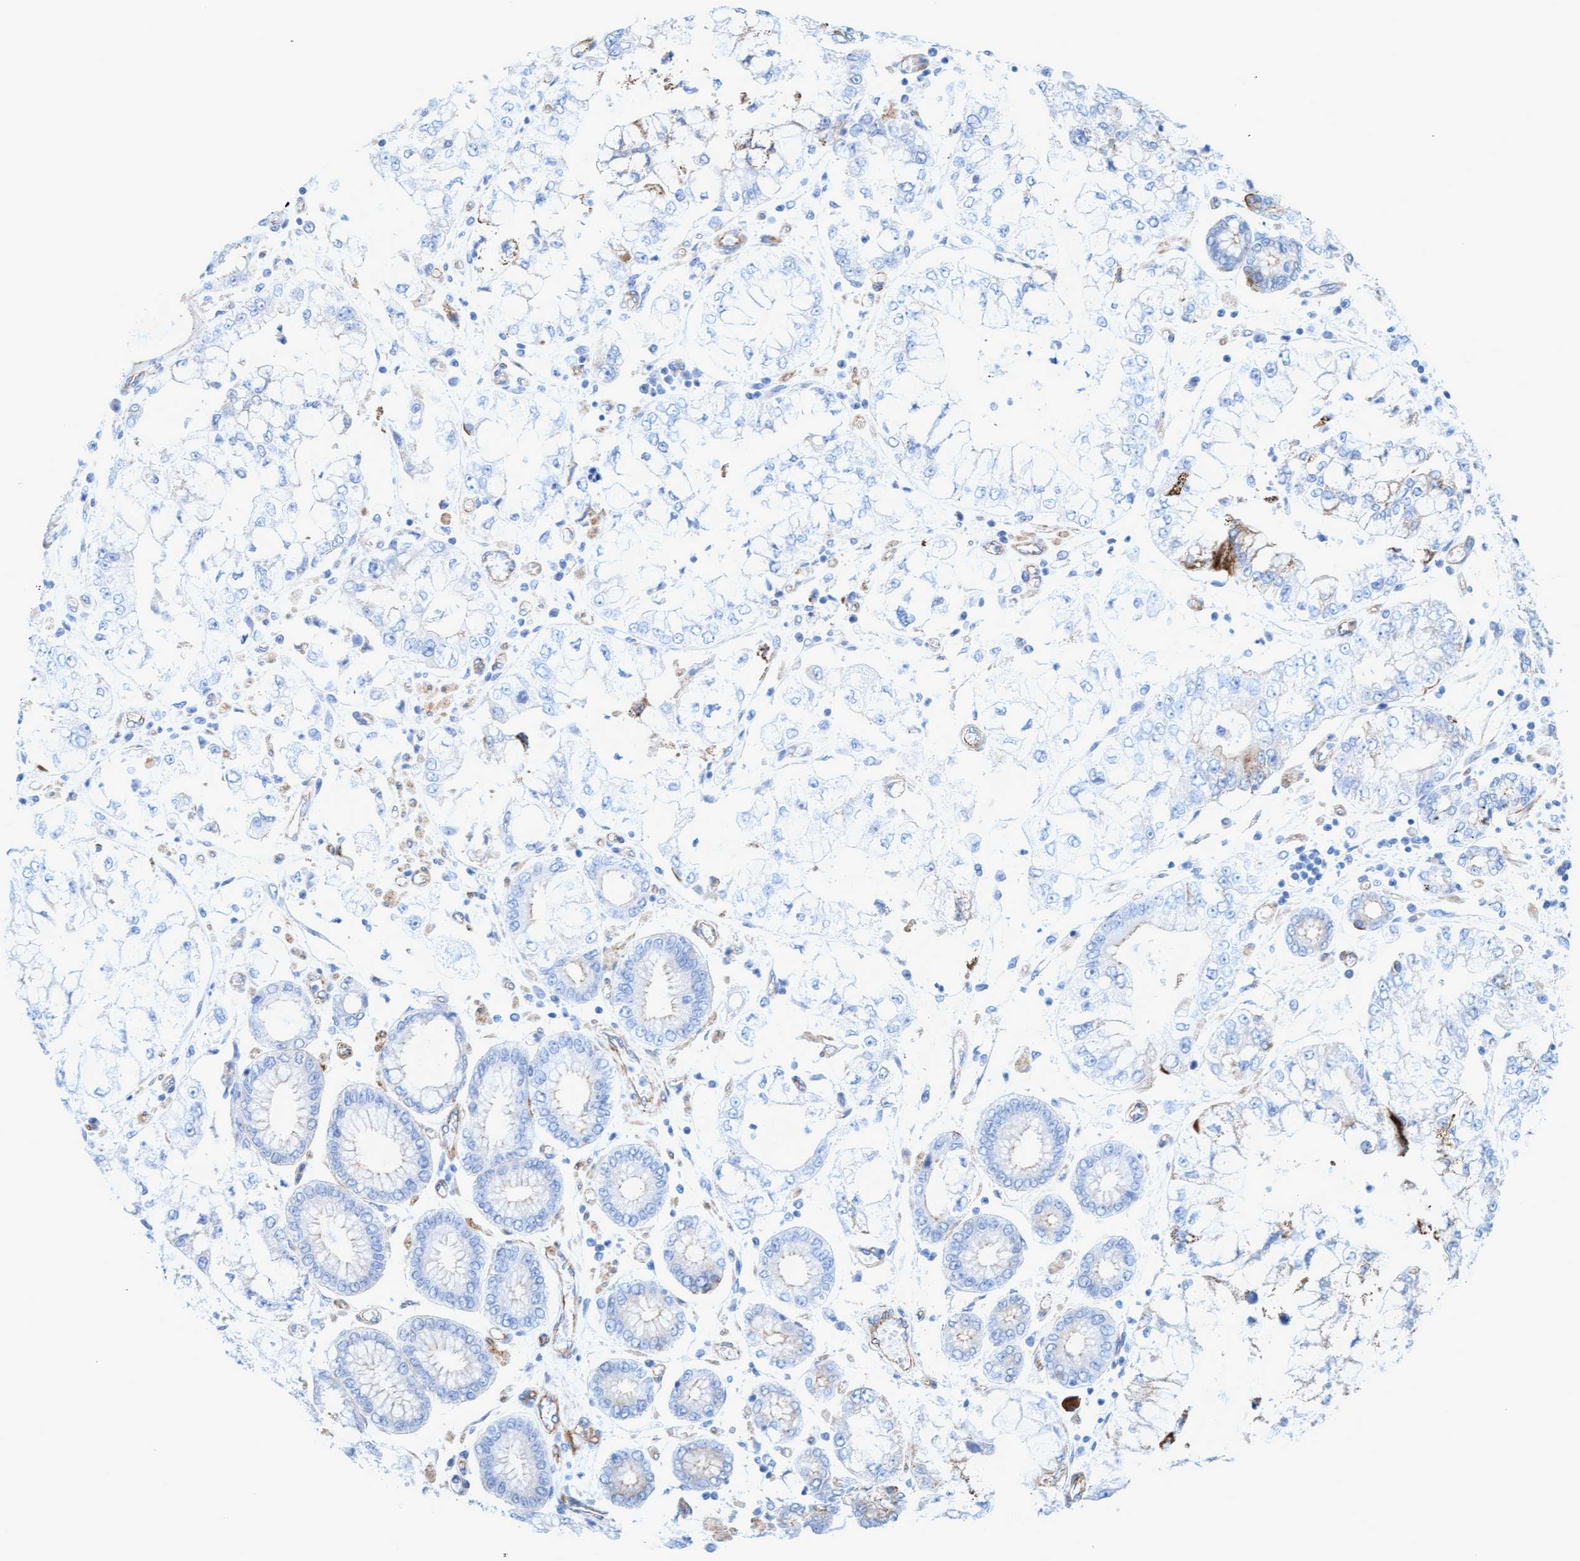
{"staining": {"intensity": "negative", "quantity": "none", "location": "none"}, "tissue": "stomach cancer", "cell_type": "Tumor cells", "image_type": "cancer", "snomed": [{"axis": "morphology", "description": "Adenocarcinoma, NOS"}, {"axis": "topography", "description": "Stomach"}], "caption": "IHC micrograph of neoplastic tissue: human stomach cancer stained with DAB (3,3'-diaminobenzidine) reveals no significant protein positivity in tumor cells.", "gene": "MTFR1", "patient": {"sex": "male", "age": 76}}